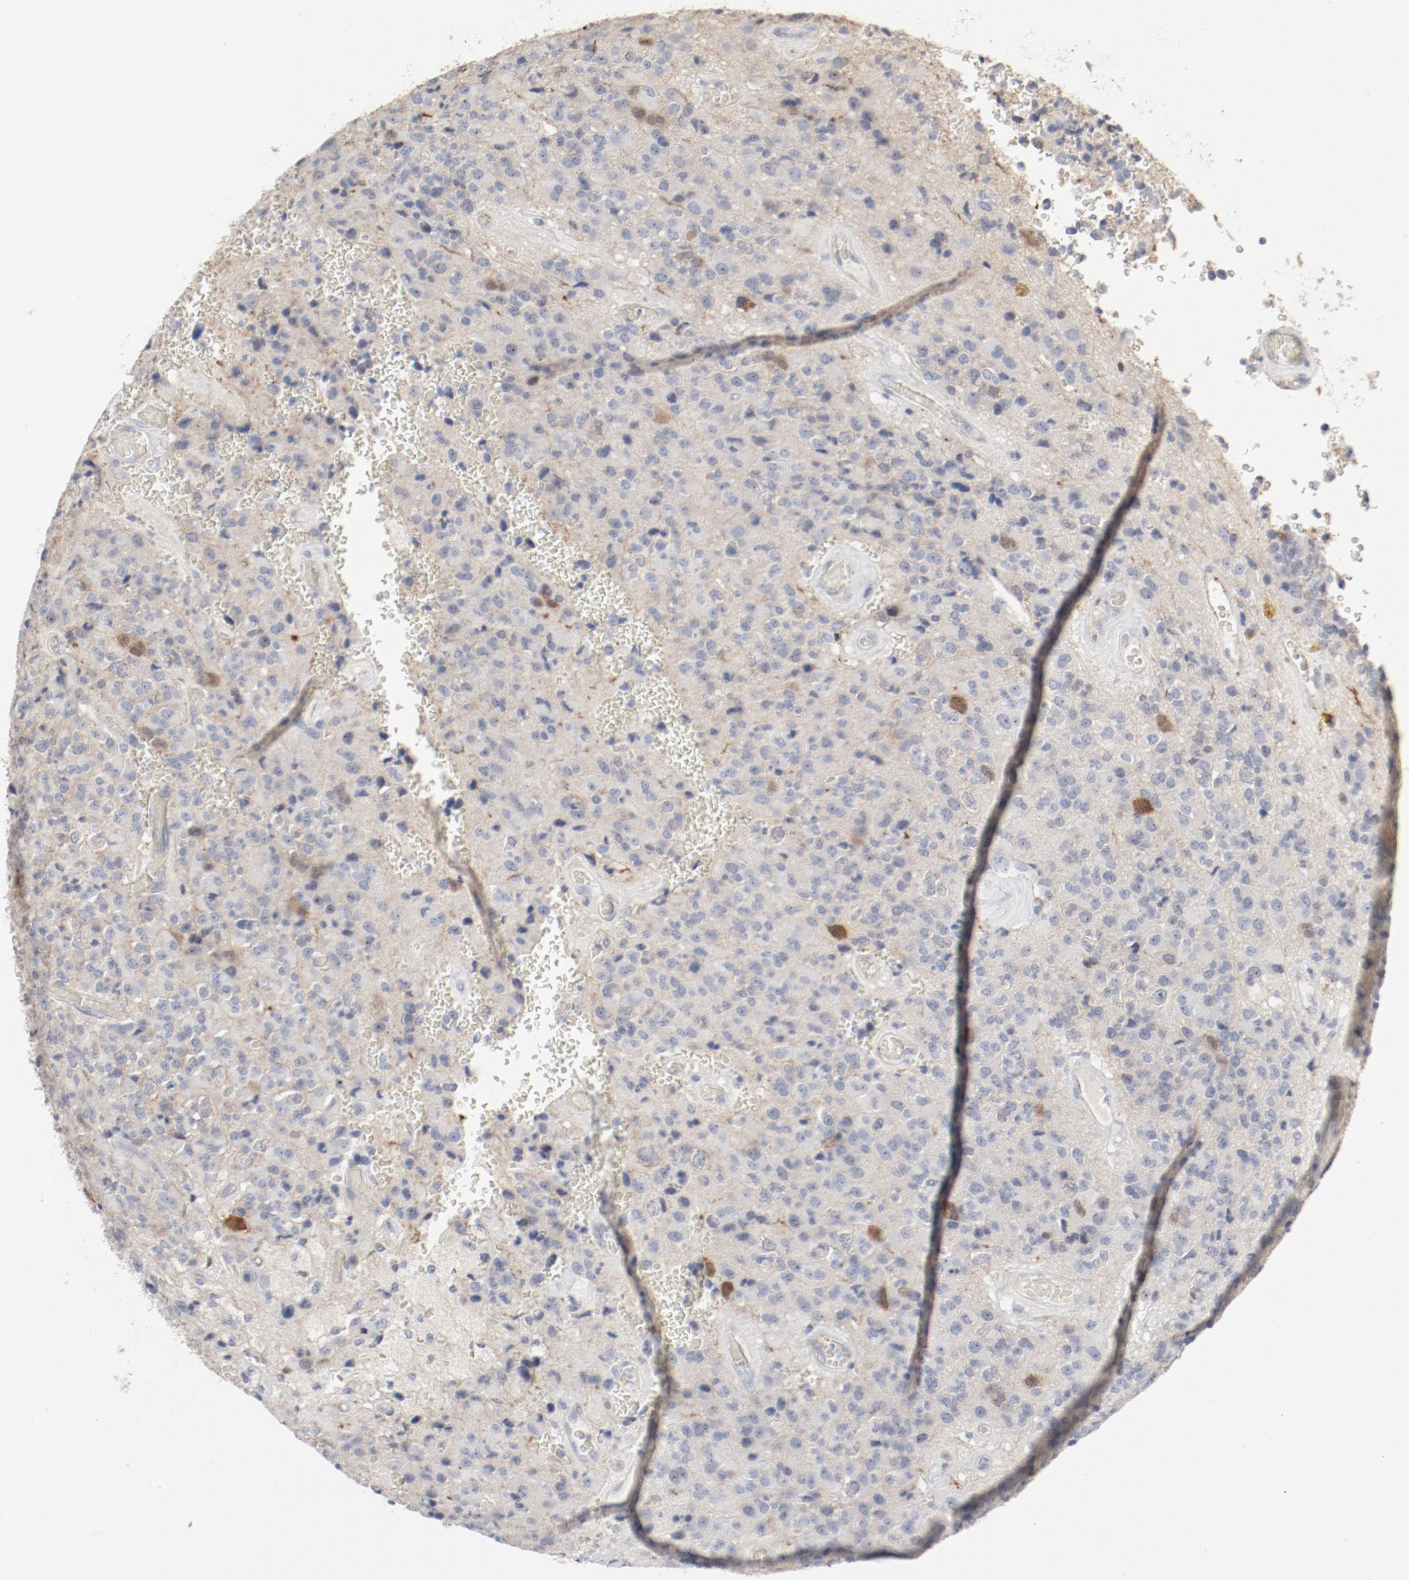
{"staining": {"intensity": "moderate", "quantity": "<25%", "location": "cytoplasmic/membranous,nuclear"}, "tissue": "glioma", "cell_type": "Tumor cells", "image_type": "cancer", "snomed": [{"axis": "morphology", "description": "Glioma, malignant, High grade"}, {"axis": "topography", "description": "pancreas cauda"}], "caption": "About <25% of tumor cells in human malignant high-grade glioma demonstrate moderate cytoplasmic/membranous and nuclear protein expression as visualized by brown immunohistochemical staining.", "gene": "CDK1", "patient": {"sex": "male", "age": 60}}